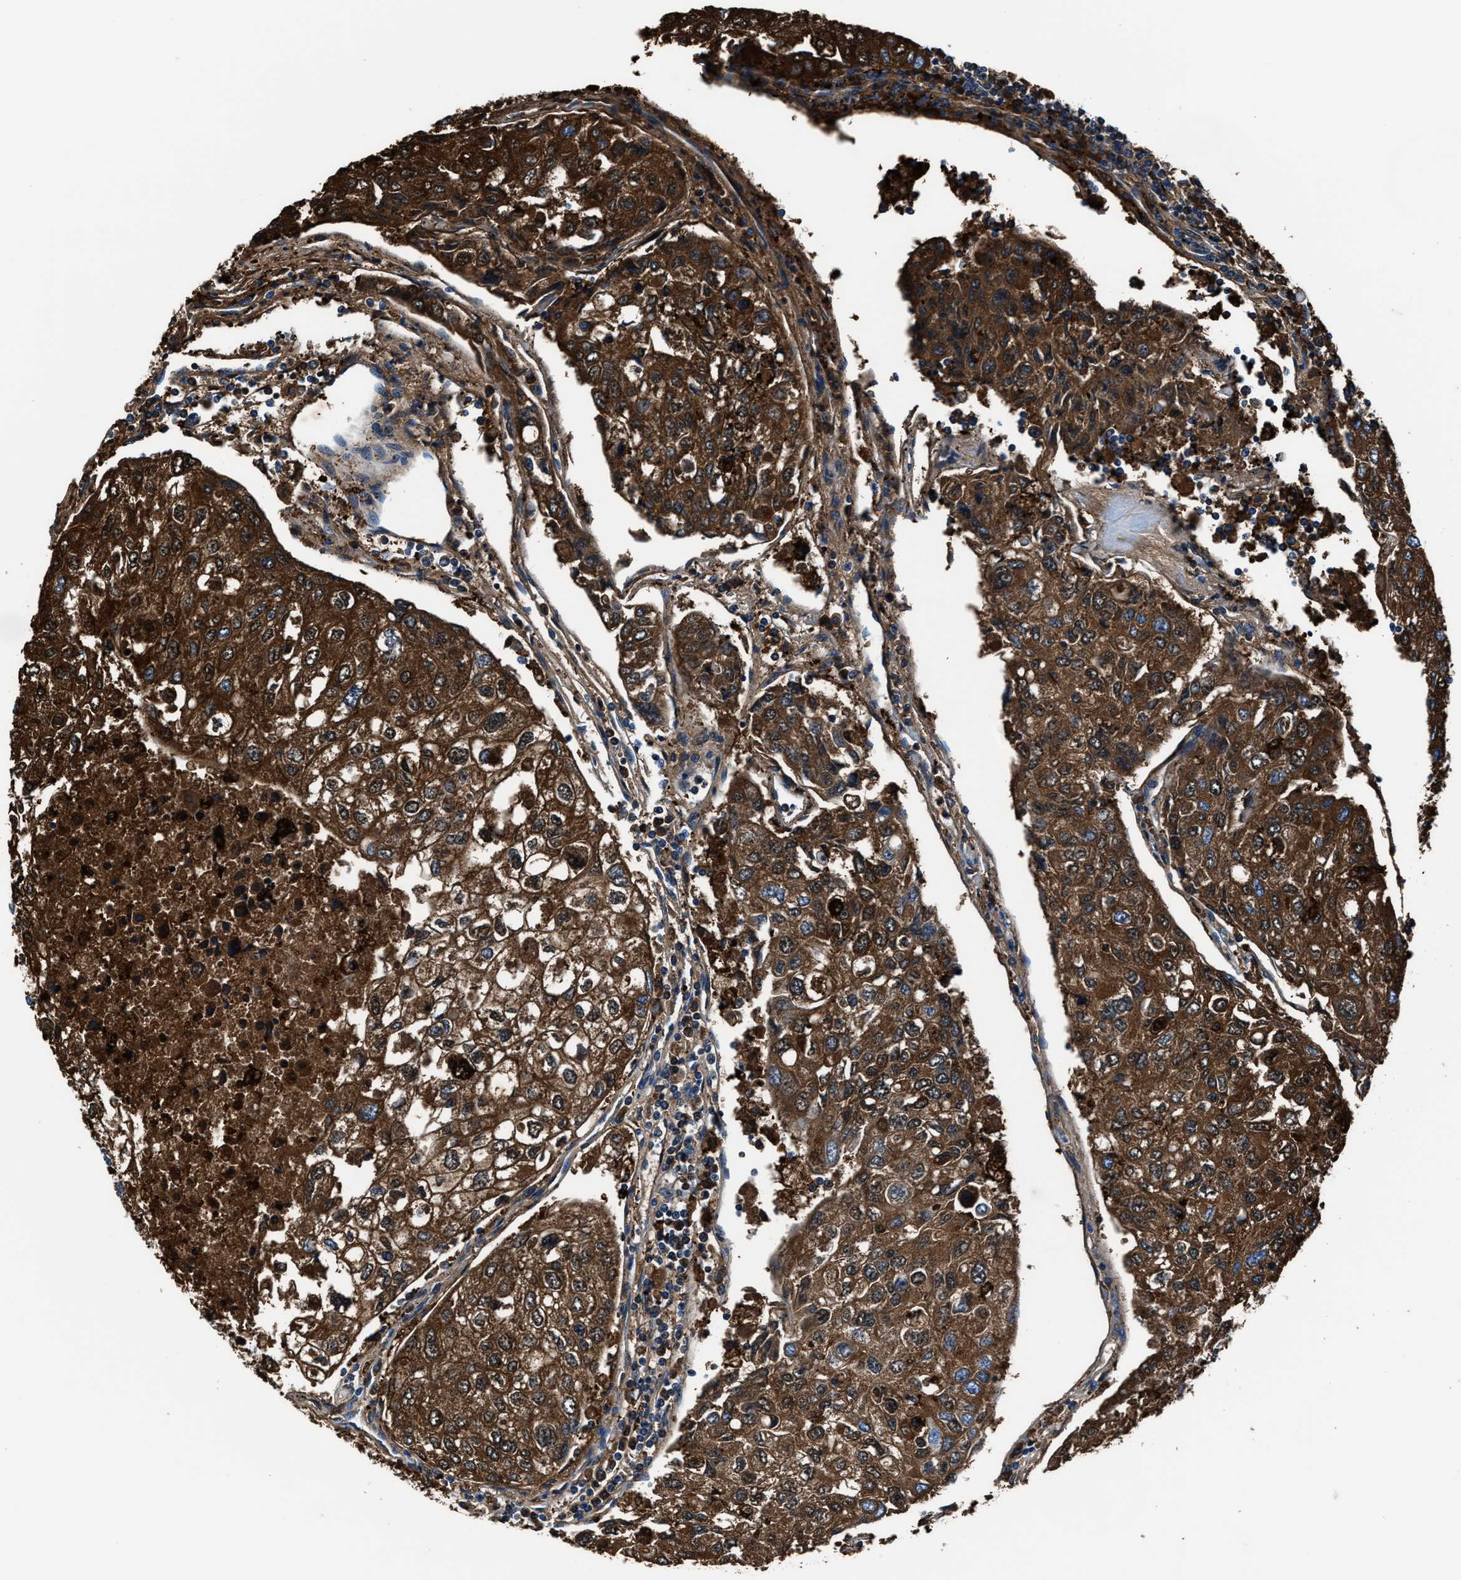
{"staining": {"intensity": "strong", "quantity": ">75%", "location": "cytoplasmic/membranous"}, "tissue": "urothelial cancer", "cell_type": "Tumor cells", "image_type": "cancer", "snomed": [{"axis": "morphology", "description": "Urothelial carcinoma, High grade"}, {"axis": "topography", "description": "Lymph node"}, {"axis": "topography", "description": "Urinary bladder"}], "caption": "The histopathology image exhibits immunohistochemical staining of urothelial cancer. There is strong cytoplasmic/membranous positivity is present in about >75% of tumor cells.", "gene": "FTL", "patient": {"sex": "male", "age": 51}}